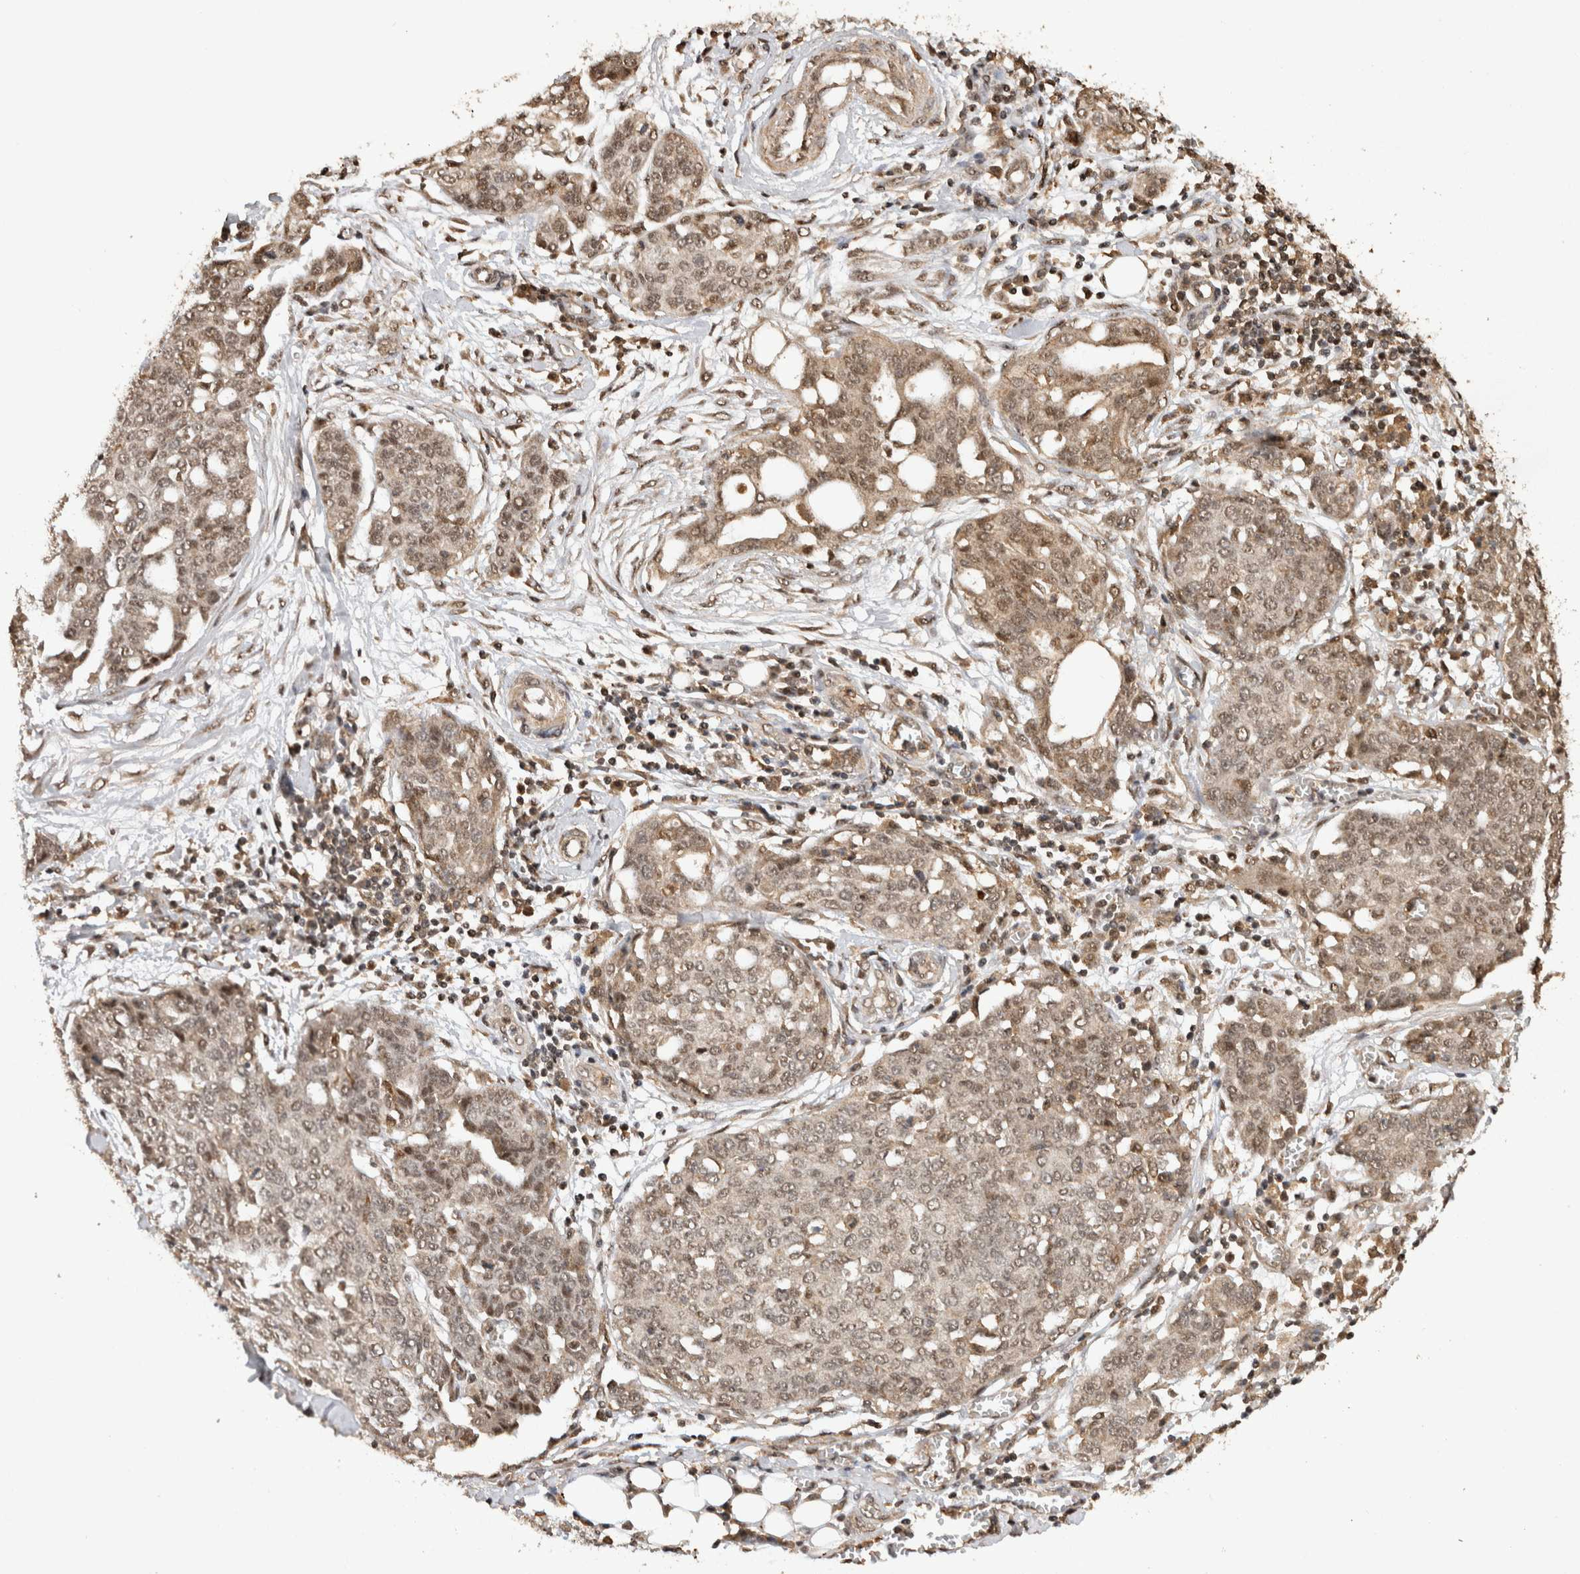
{"staining": {"intensity": "weak", "quantity": ">75%", "location": "cytoplasmic/membranous,nuclear"}, "tissue": "ovarian cancer", "cell_type": "Tumor cells", "image_type": "cancer", "snomed": [{"axis": "morphology", "description": "Cystadenocarcinoma, serous, NOS"}, {"axis": "topography", "description": "Soft tissue"}, {"axis": "topography", "description": "Ovary"}], "caption": "Approximately >75% of tumor cells in human serous cystadenocarcinoma (ovarian) demonstrate weak cytoplasmic/membranous and nuclear protein expression as visualized by brown immunohistochemical staining.", "gene": "KEAP1", "patient": {"sex": "female", "age": 57}}